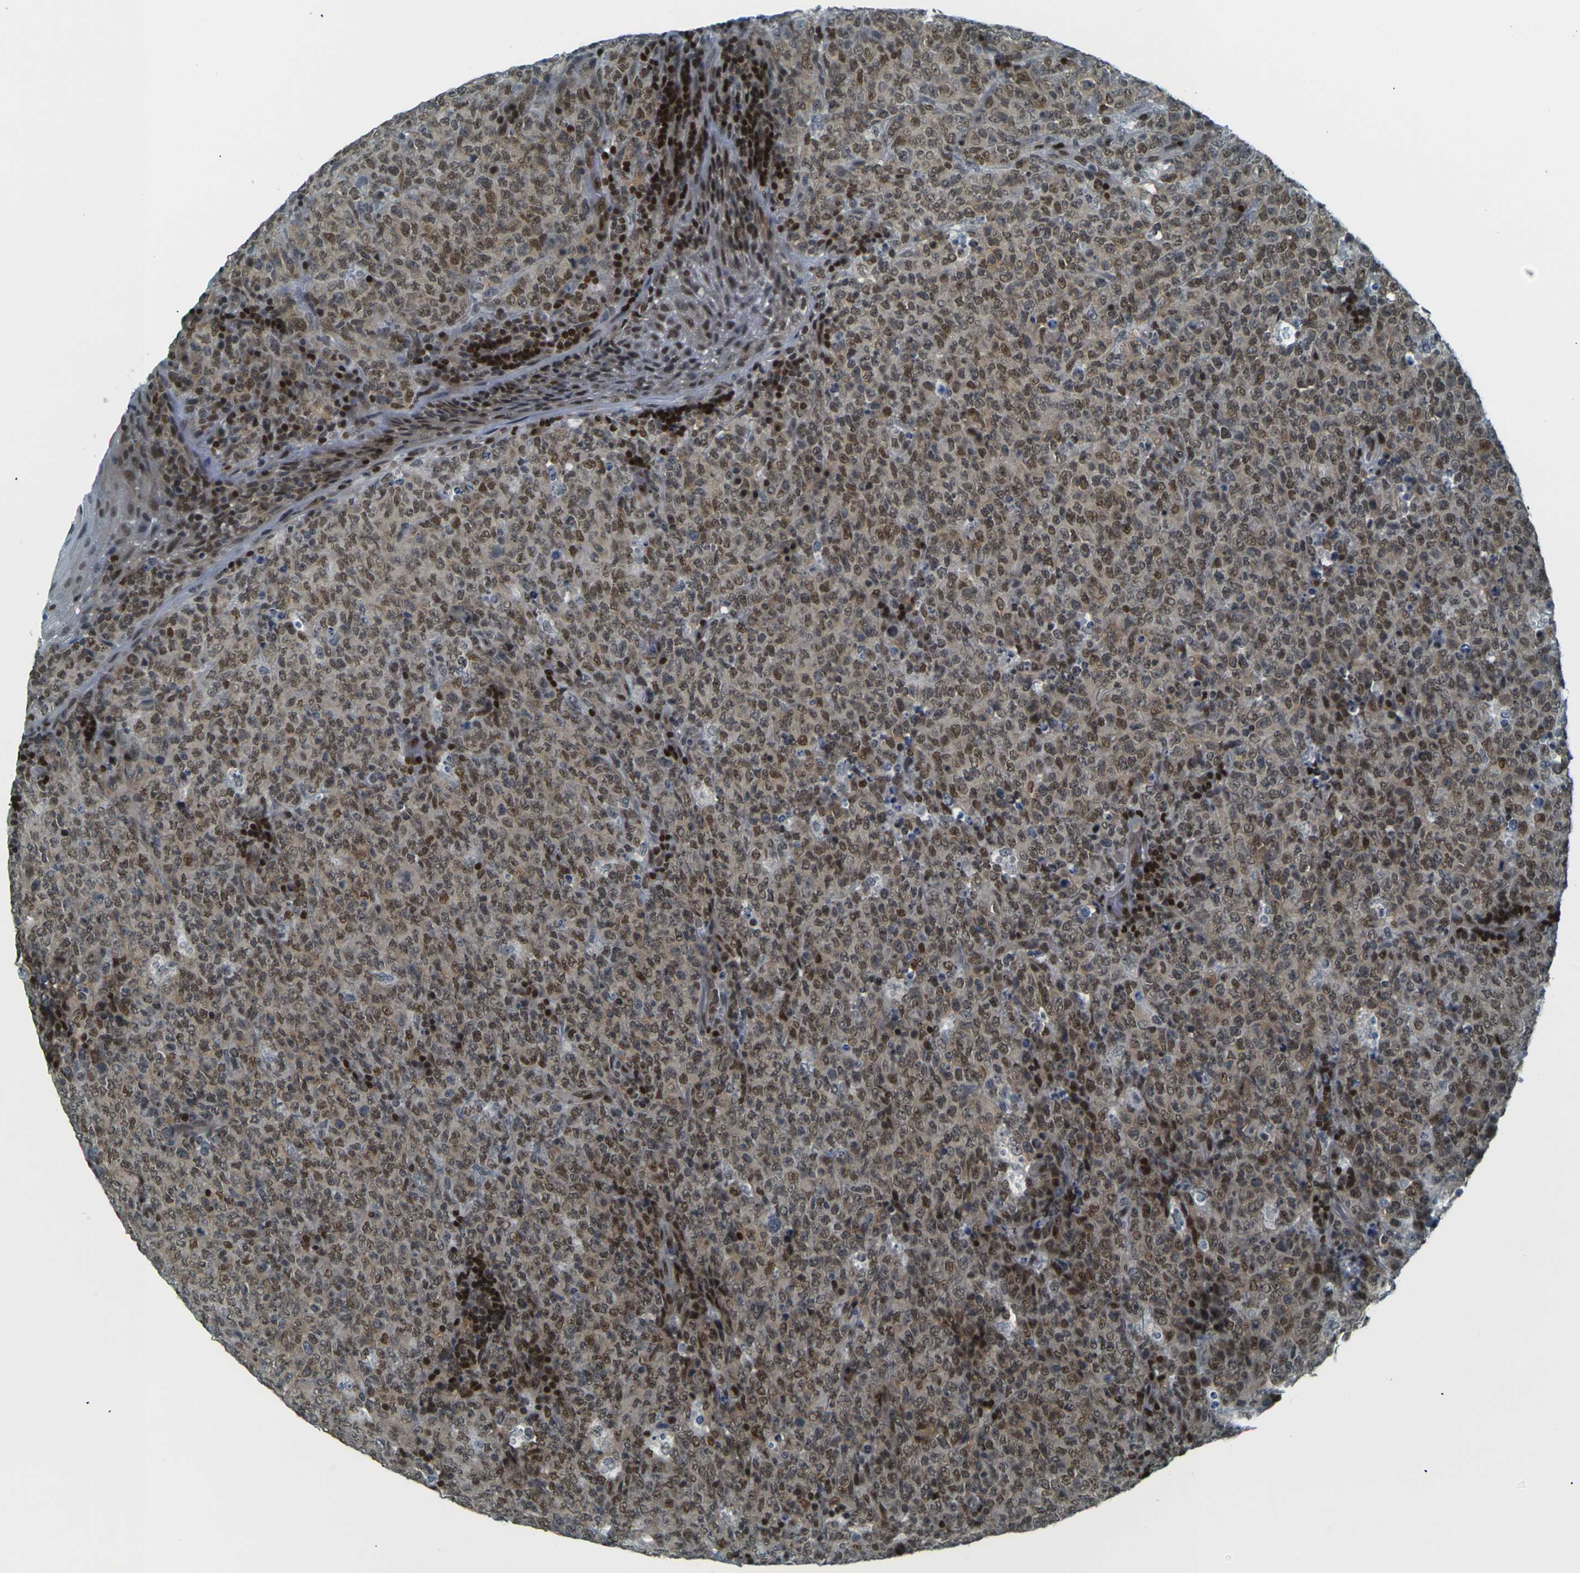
{"staining": {"intensity": "moderate", "quantity": ">75%", "location": "nuclear"}, "tissue": "lymphoma", "cell_type": "Tumor cells", "image_type": "cancer", "snomed": [{"axis": "morphology", "description": "Malignant lymphoma, non-Hodgkin's type, High grade"}, {"axis": "topography", "description": "Tonsil"}], "caption": "There is medium levels of moderate nuclear expression in tumor cells of lymphoma, as demonstrated by immunohistochemical staining (brown color).", "gene": "NHEJ1", "patient": {"sex": "female", "age": 36}}